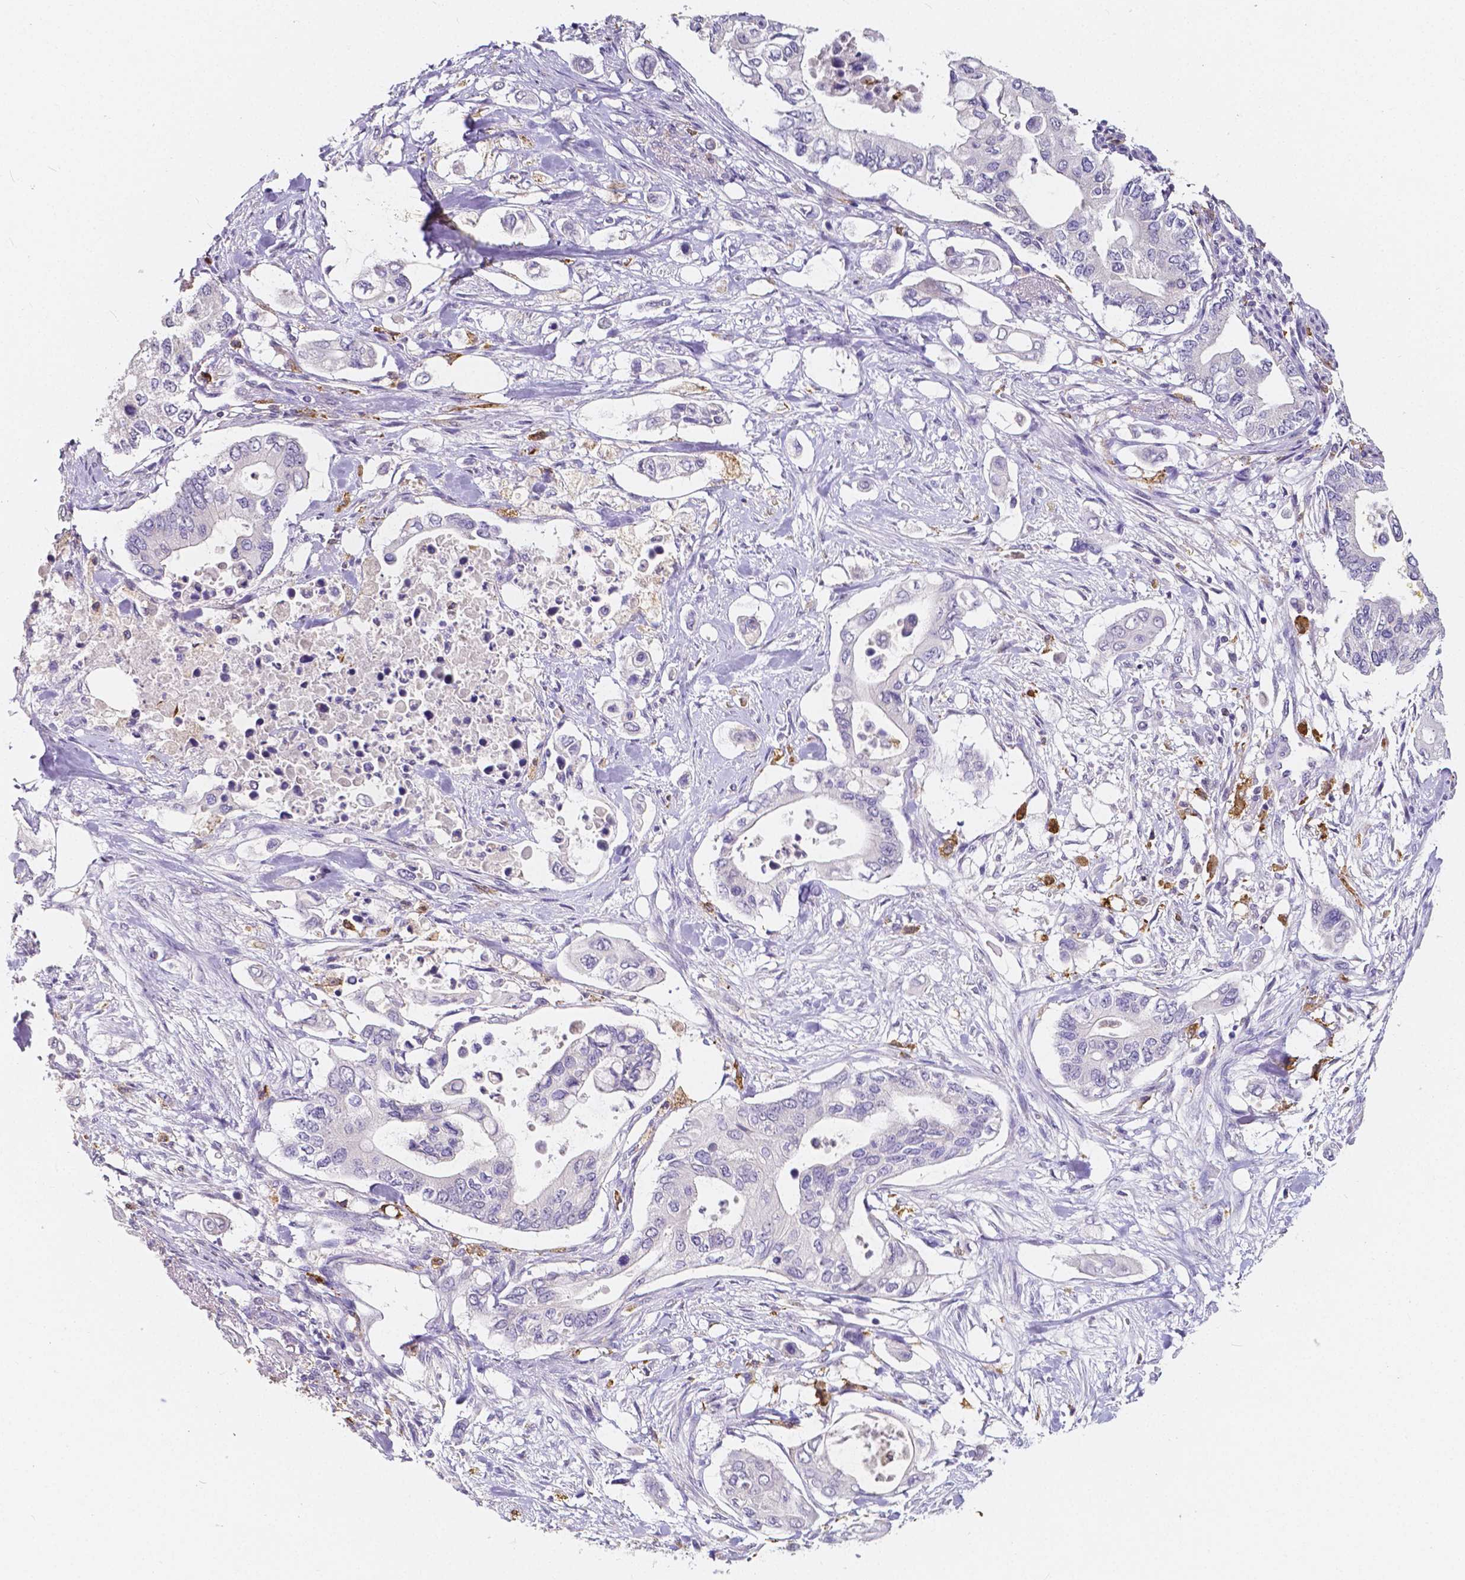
{"staining": {"intensity": "negative", "quantity": "none", "location": "none"}, "tissue": "pancreatic cancer", "cell_type": "Tumor cells", "image_type": "cancer", "snomed": [{"axis": "morphology", "description": "Adenocarcinoma, NOS"}, {"axis": "topography", "description": "Pancreas"}], "caption": "Human pancreatic cancer stained for a protein using immunohistochemistry (IHC) shows no expression in tumor cells.", "gene": "ACP5", "patient": {"sex": "female", "age": 63}}